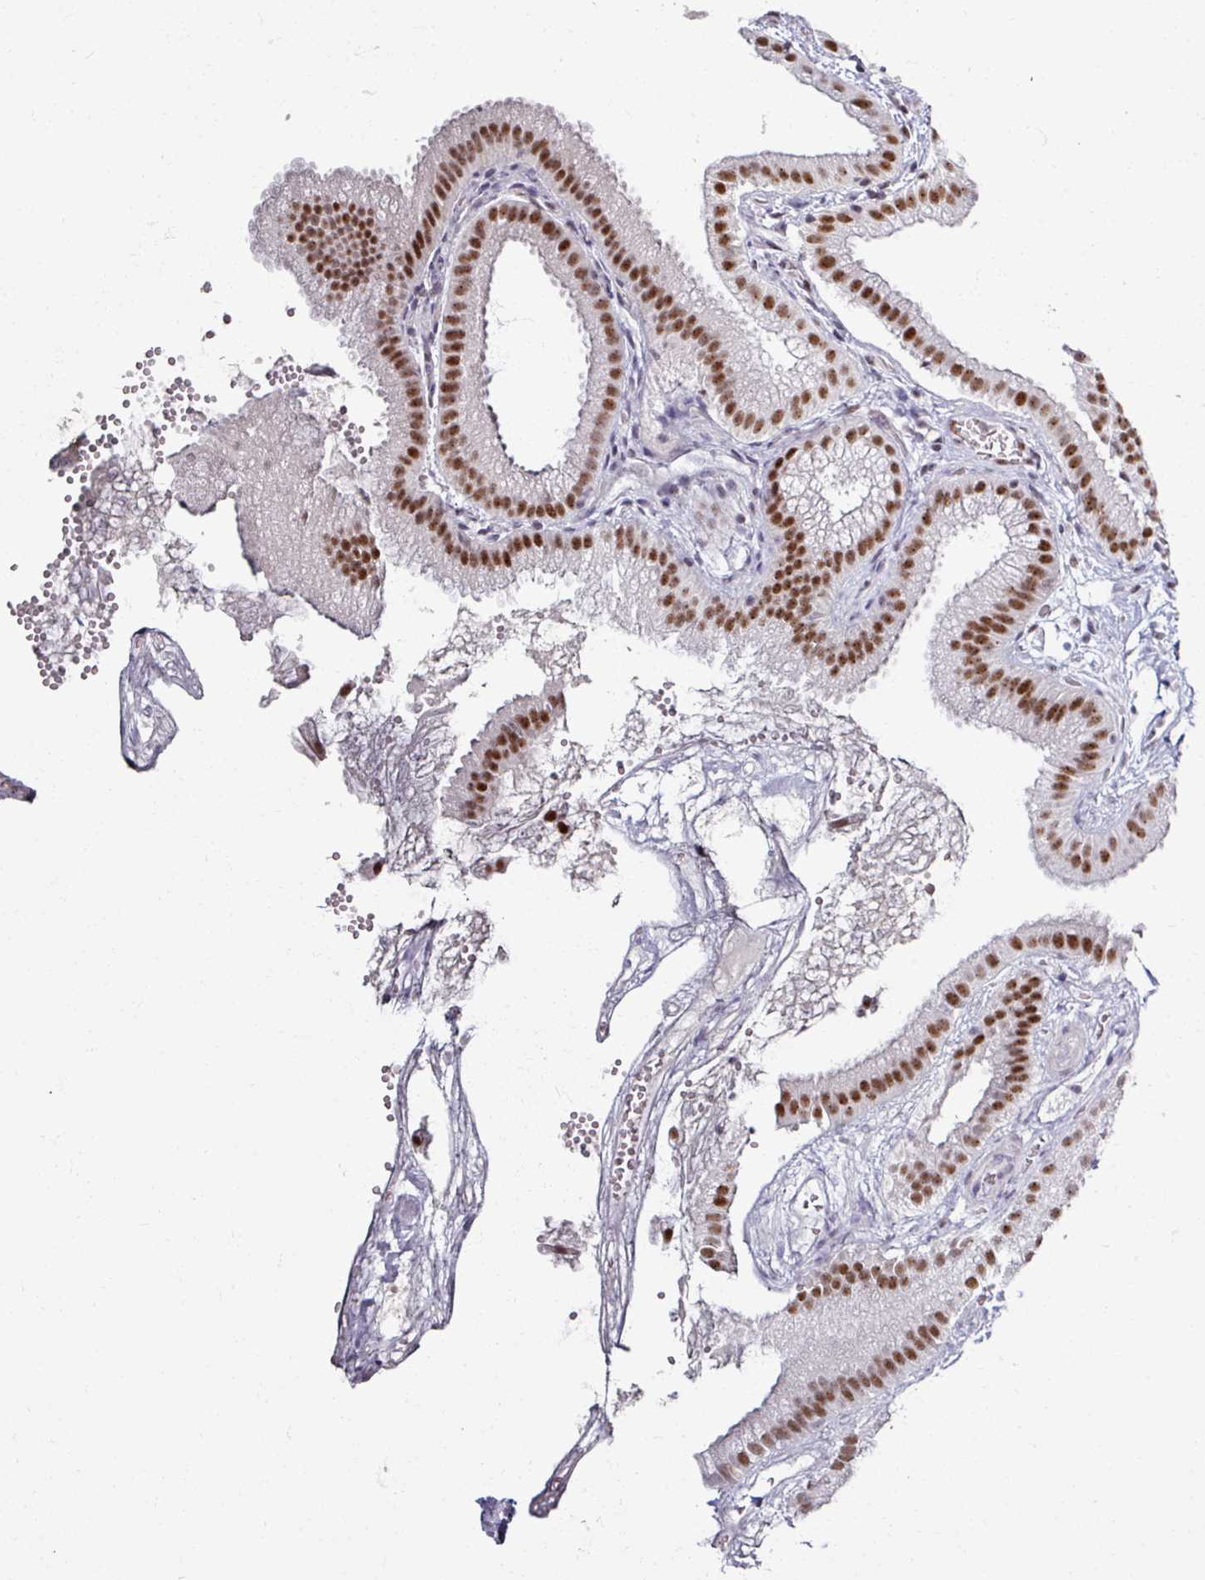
{"staining": {"intensity": "strong", "quantity": ">75%", "location": "nuclear"}, "tissue": "gallbladder", "cell_type": "Glandular cells", "image_type": "normal", "snomed": [{"axis": "morphology", "description": "Normal tissue, NOS"}, {"axis": "topography", "description": "Gallbladder"}], "caption": "A micrograph showing strong nuclear expression in about >75% of glandular cells in unremarkable gallbladder, as visualized by brown immunohistochemical staining.", "gene": "ADAR", "patient": {"sex": "female", "age": 63}}